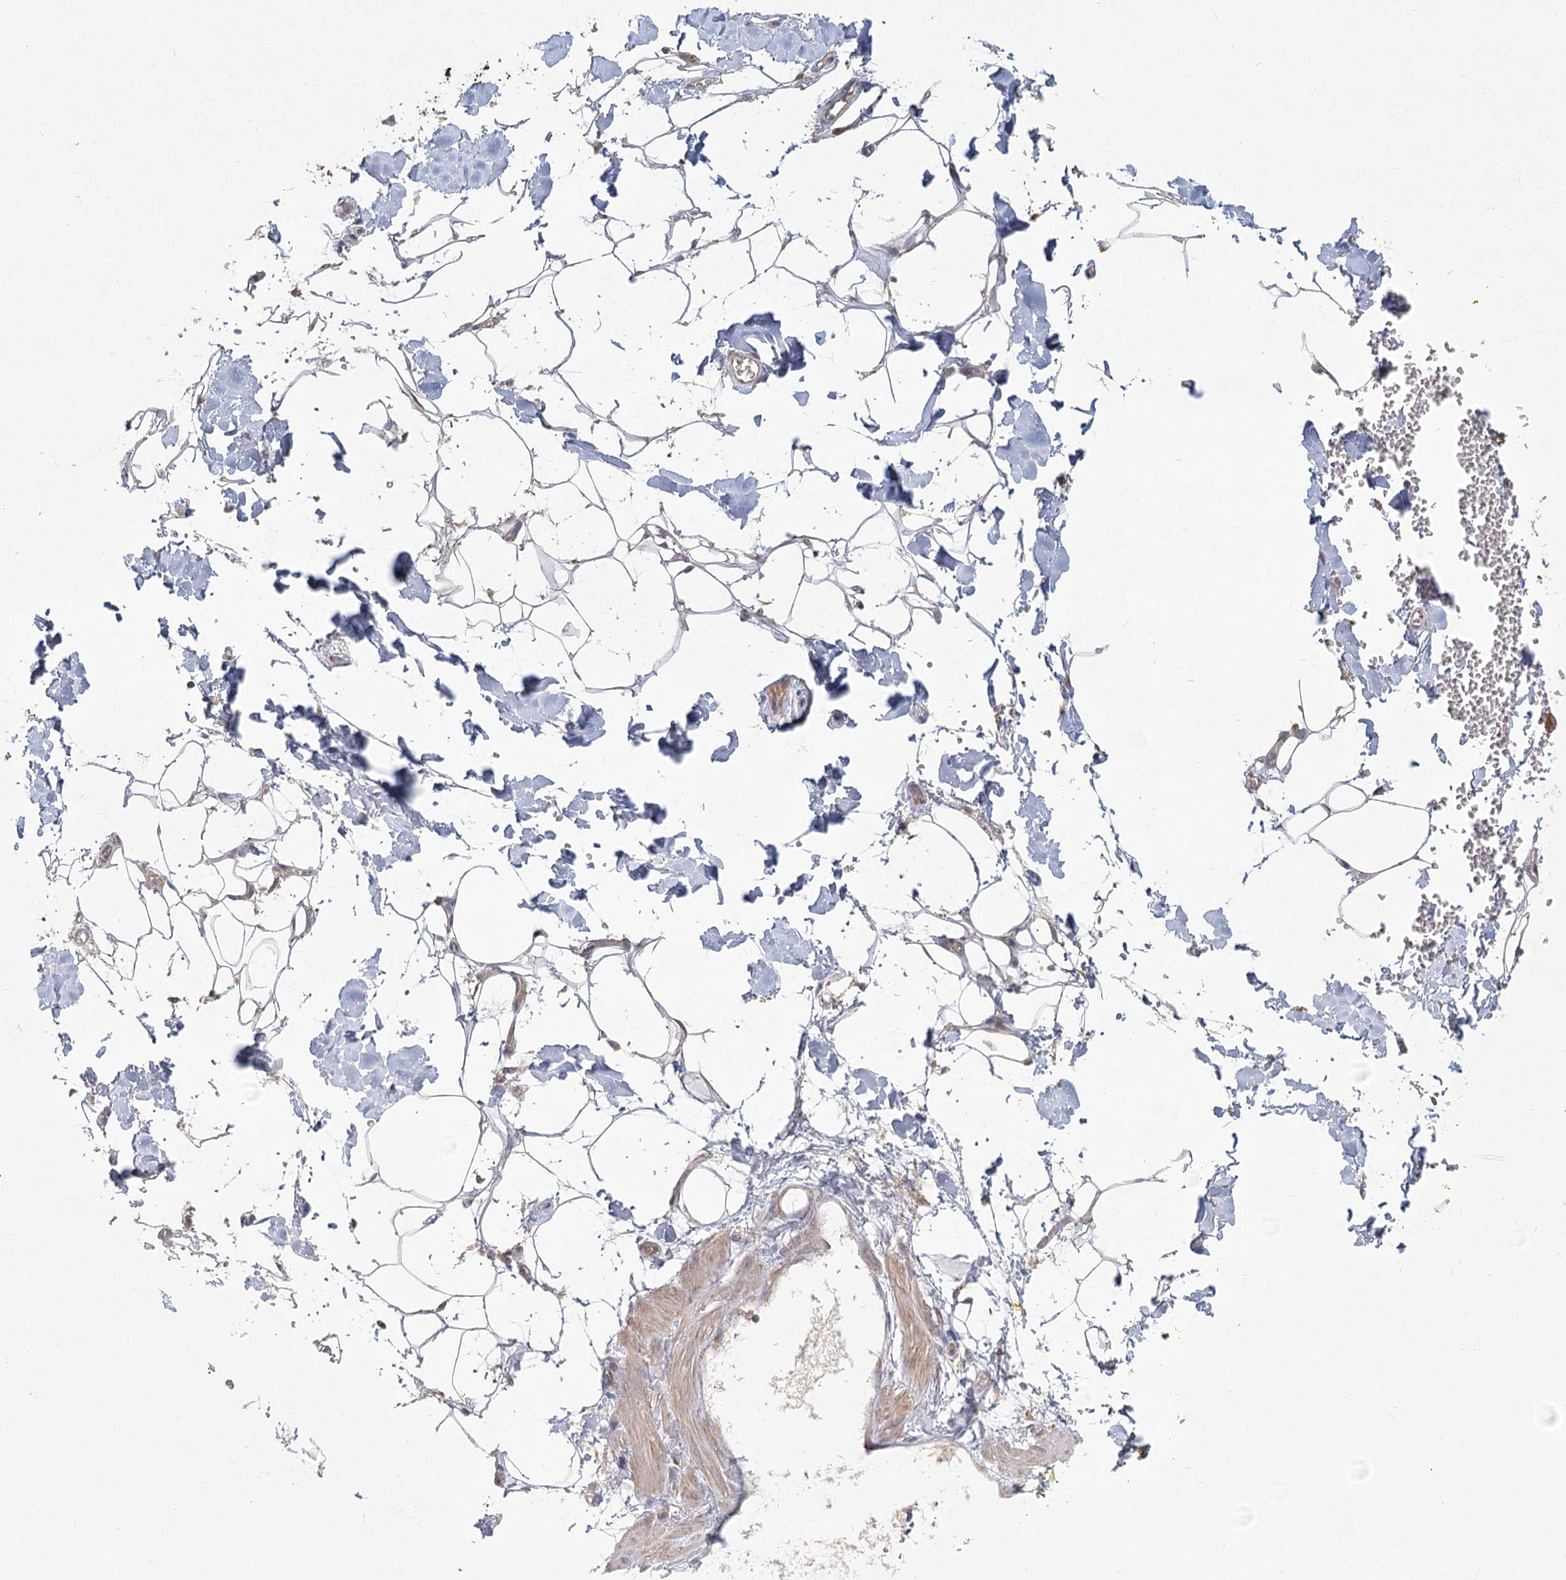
{"staining": {"intensity": "weak", "quantity": "<25%", "location": "cytoplasmic/membranous"}, "tissue": "adipose tissue", "cell_type": "Adipocytes", "image_type": "normal", "snomed": [{"axis": "morphology", "description": "Normal tissue, NOS"}, {"axis": "morphology", "description": "Adenocarcinoma, NOS"}, {"axis": "topography", "description": "Pancreas"}, {"axis": "topography", "description": "Peripheral nerve tissue"}], "caption": "Adipocytes show no significant staining in unremarkable adipose tissue.", "gene": "CNTLN", "patient": {"sex": "male", "age": 59}}